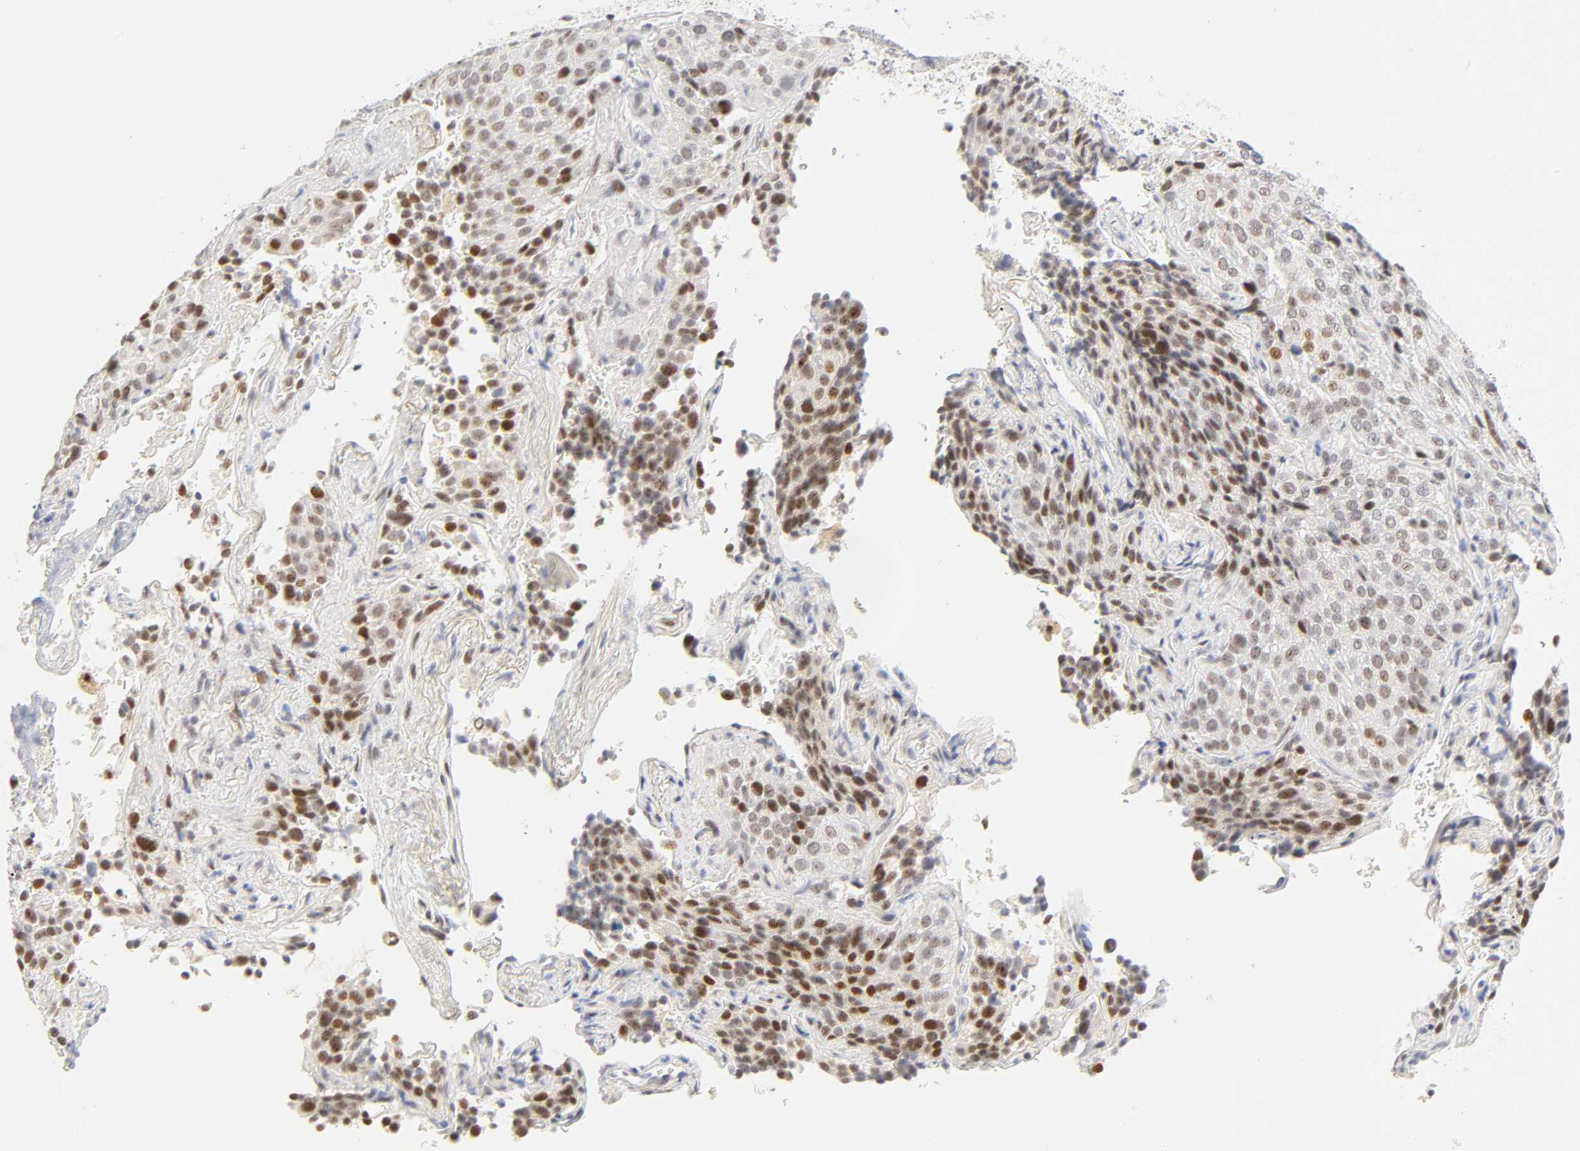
{"staining": {"intensity": "moderate", "quantity": "25%-75%", "location": "nuclear"}, "tissue": "lung cancer", "cell_type": "Tumor cells", "image_type": "cancer", "snomed": [{"axis": "morphology", "description": "Squamous cell carcinoma, NOS"}, {"axis": "topography", "description": "Lung"}], "caption": "Protein analysis of lung cancer (squamous cell carcinoma) tissue exhibits moderate nuclear staining in about 25%-75% of tumor cells.", "gene": "MNAT1", "patient": {"sex": "male", "age": 54}}